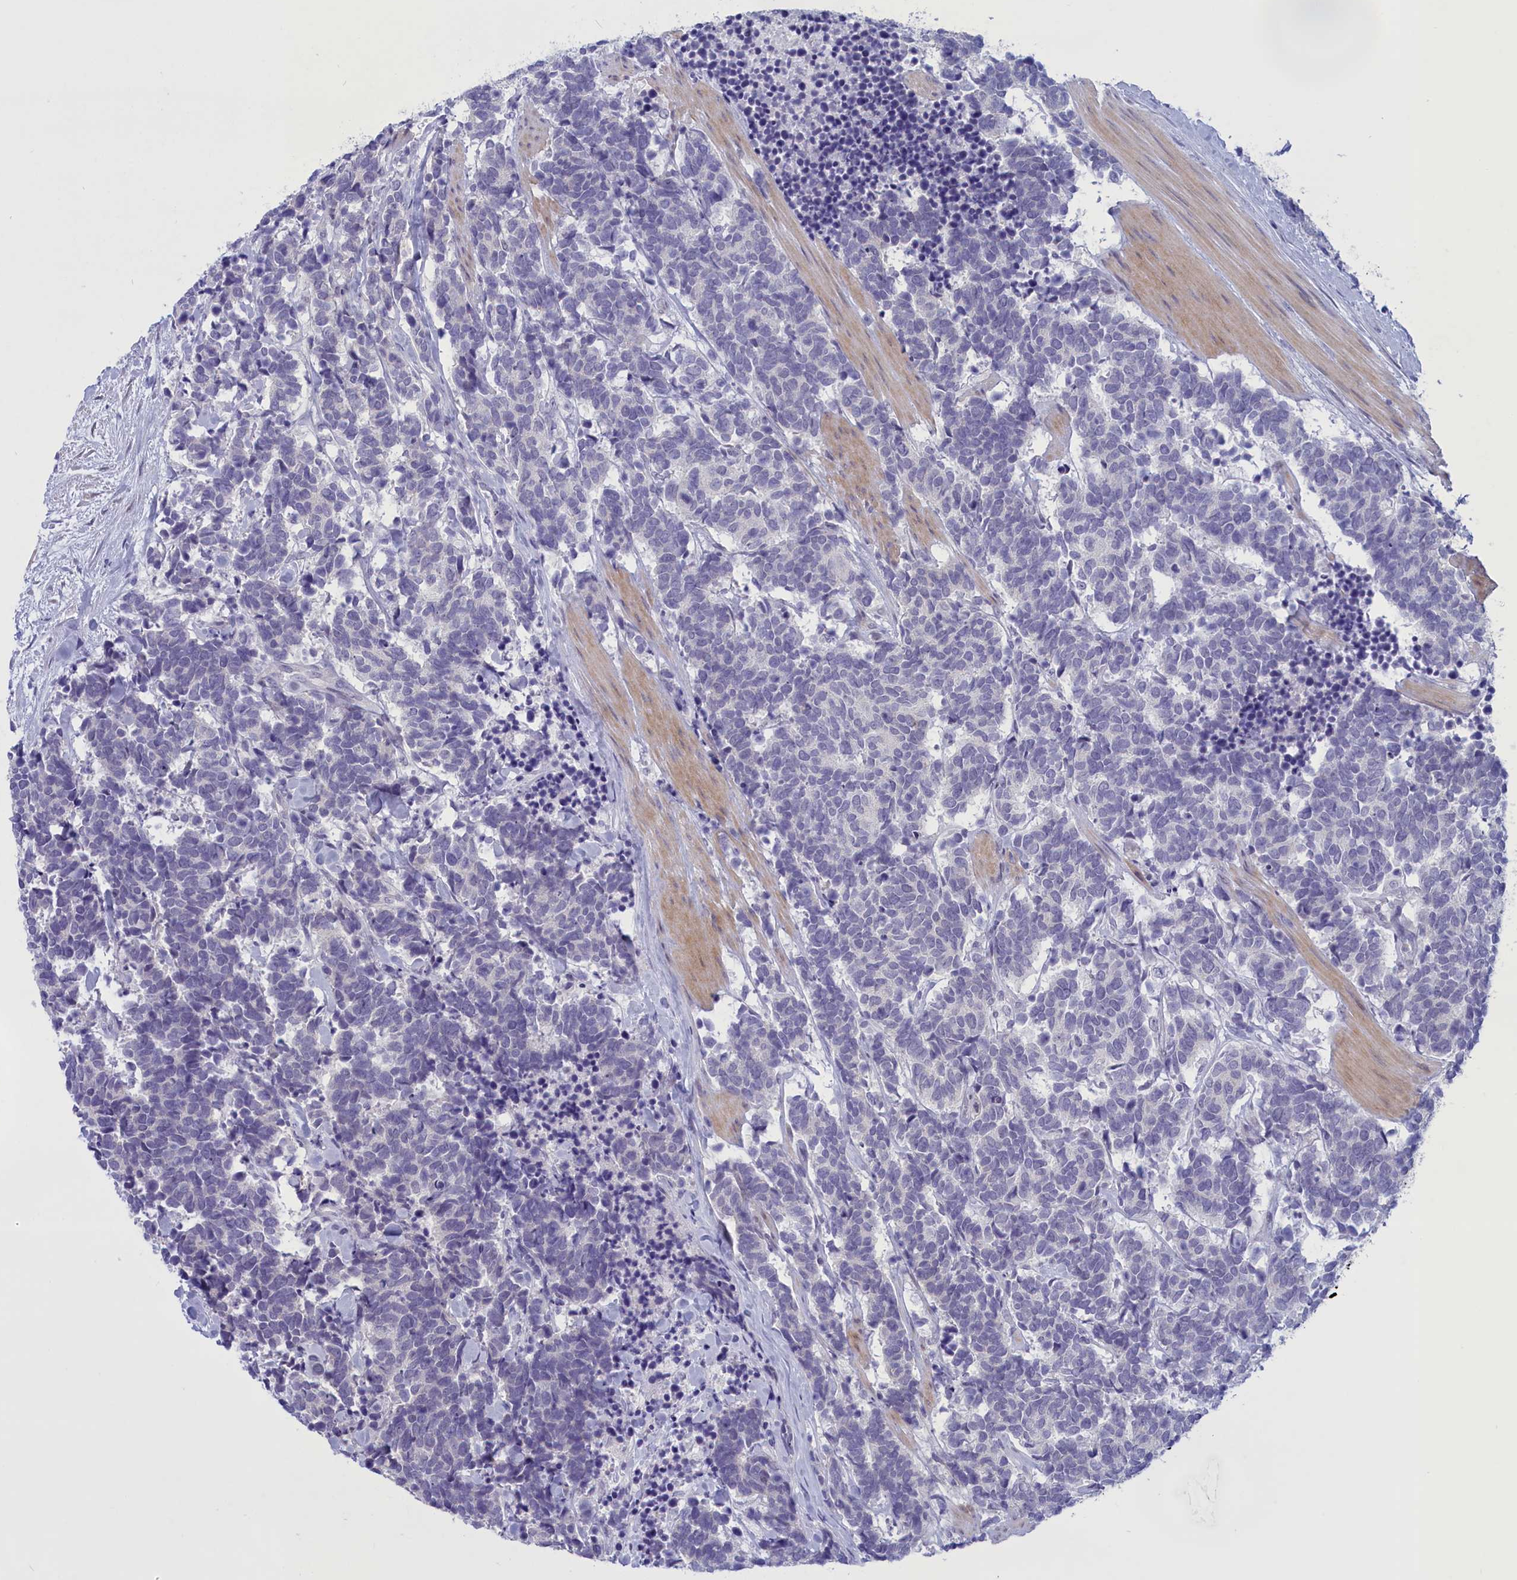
{"staining": {"intensity": "negative", "quantity": "none", "location": "none"}, "tissue": "carcinoid", "cell_type": "Tumor cells", "image_type": "cancer", "snomed": [{"axis": "morphology", "description": "Carcinoma, NOS"}, {"axis": "morphology", "description": "Carcinoid, malignant, NOS"}, {"axis": "topography", "description": "Prostate"}], "caption": "Tumor cells show no significant positivity in carcinoid (malignant).", "gene": "ELOA2", "patient": {"sex": "male", "age": 57}}